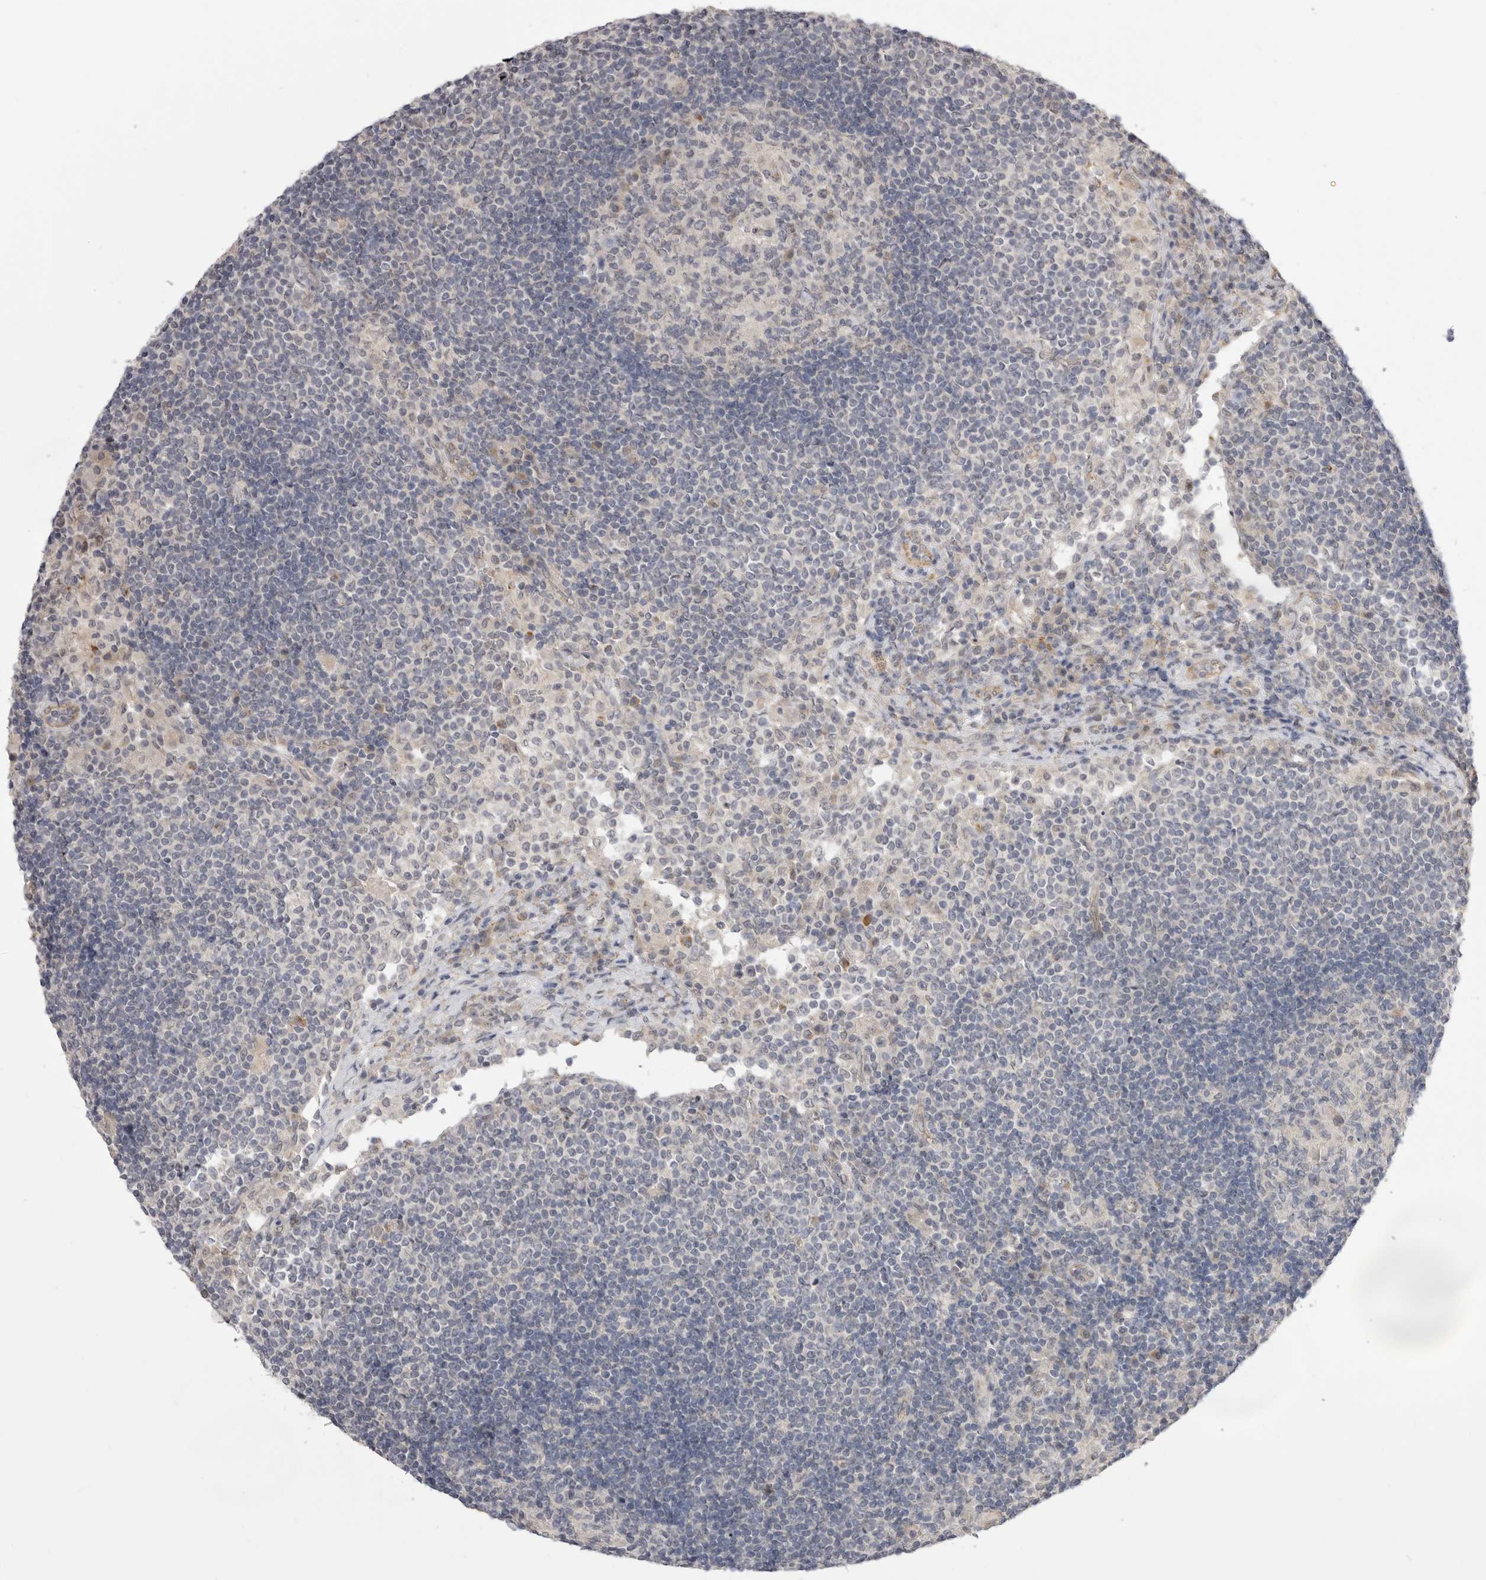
{"staining": {"intensity": "negative", "quantity": "none", "location": "none"}, "tissue": "lymph node", "cell_type": "Germinal center cells", "image_type": "normal", "snomed": [{"axis": "morphology", "description": "Normal tissue, NOS"}, {"axis": "topography", "description": "Lymph node"}], "caption": "IHC photomicrograph of normal human lymph node stained for a protein (brown), which reveals no staining in germinal center cells. The staining is performed using DAB brown chromogen with nuclei counter-stained in using hematoxylin.", "gene": "TLR3", "patient": {"sex": "female", "age": 53}}